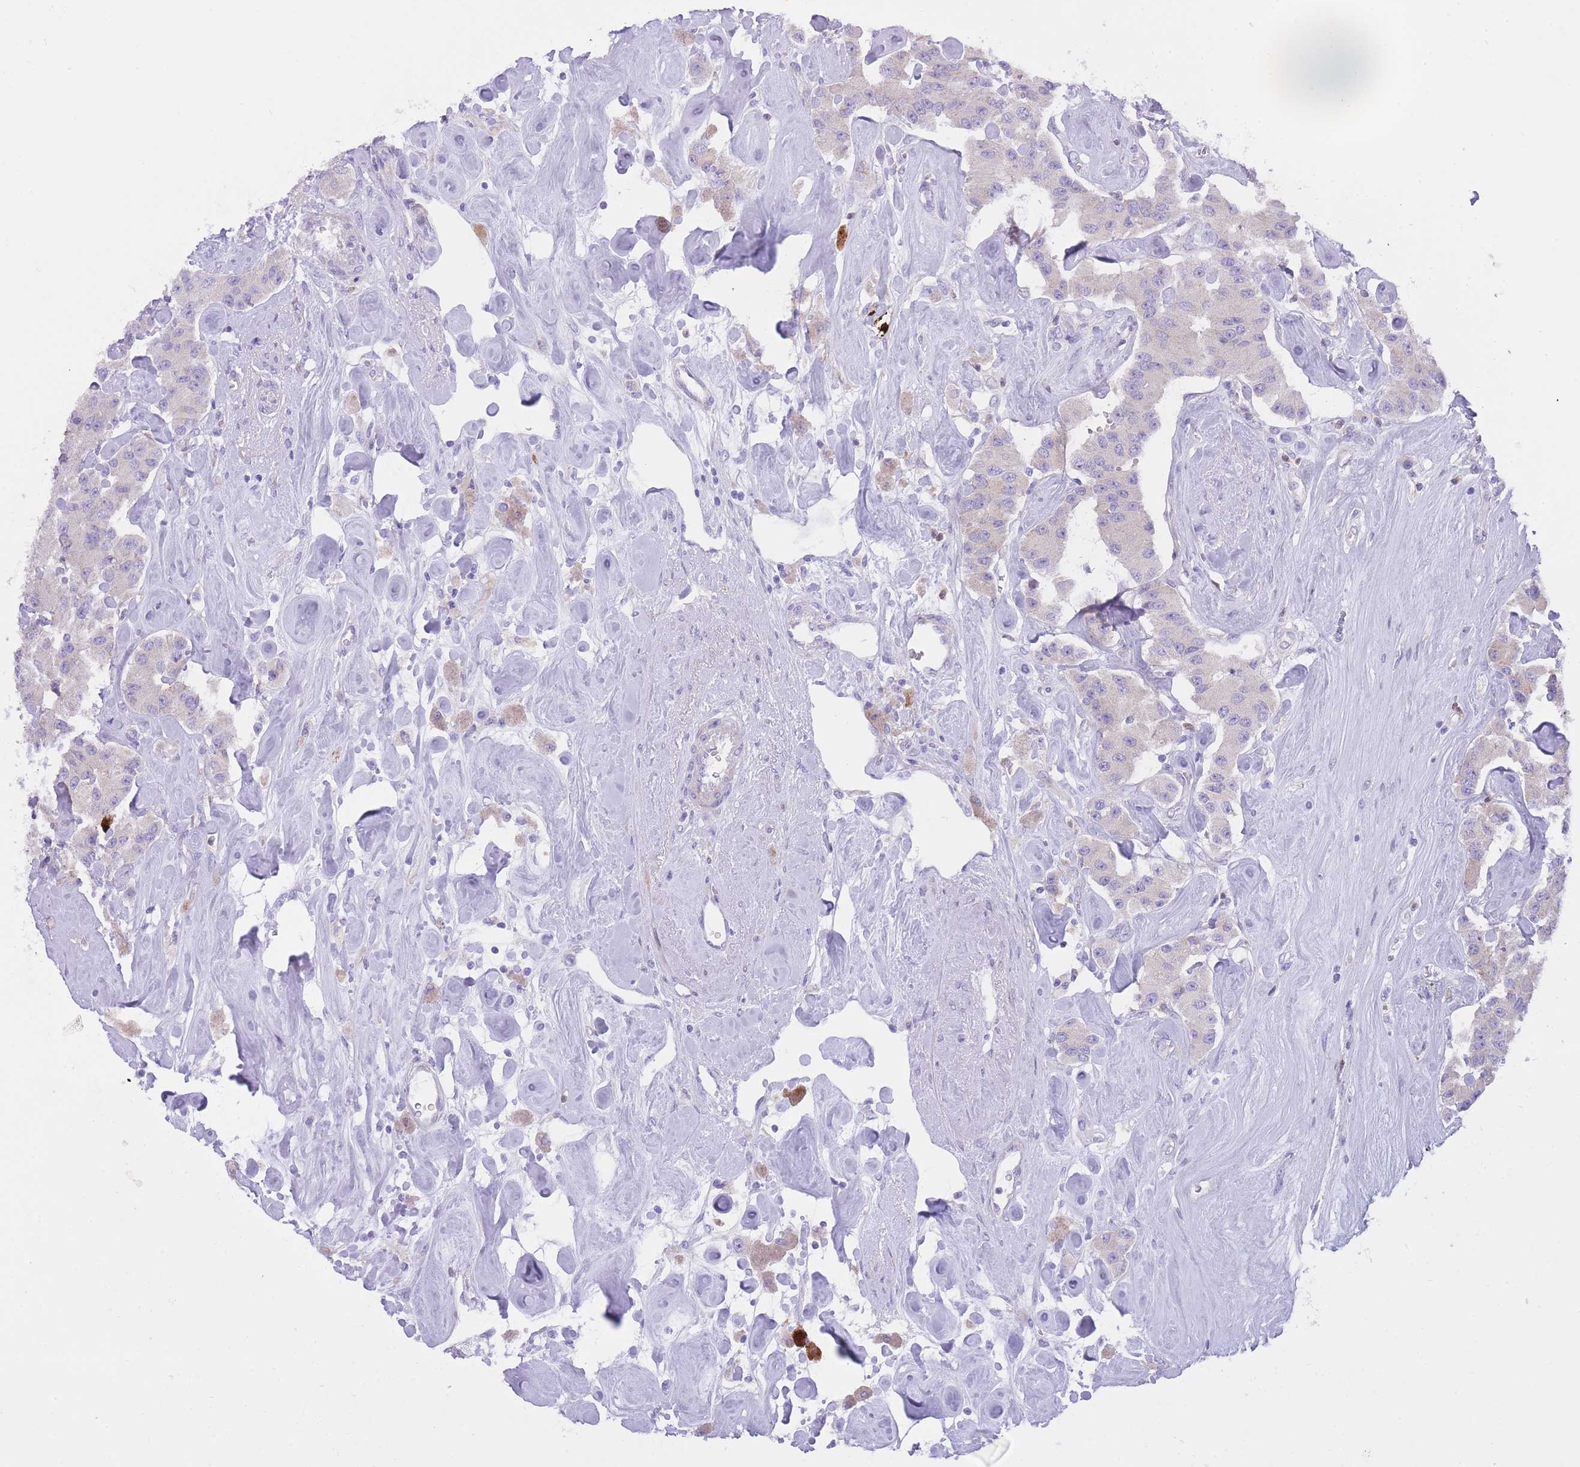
{"staining": {"intensity": "negative", "quantity": "none", "location": "none"}, "tissue": "carcinoid", "cell_type": "Tumor cells", "image_type": "cancer", "snomed": [{"axis": "morphology", "description": "Carcinoid, malignant, NOS"}, {"axis": "topography", "description": "Pancreas"}], "caption": "An image of human carcinoid (malignant) is negative for staining in tumor cells.", "gene": "QTRT1", "patient": {"sex": "male", "age": 41}}